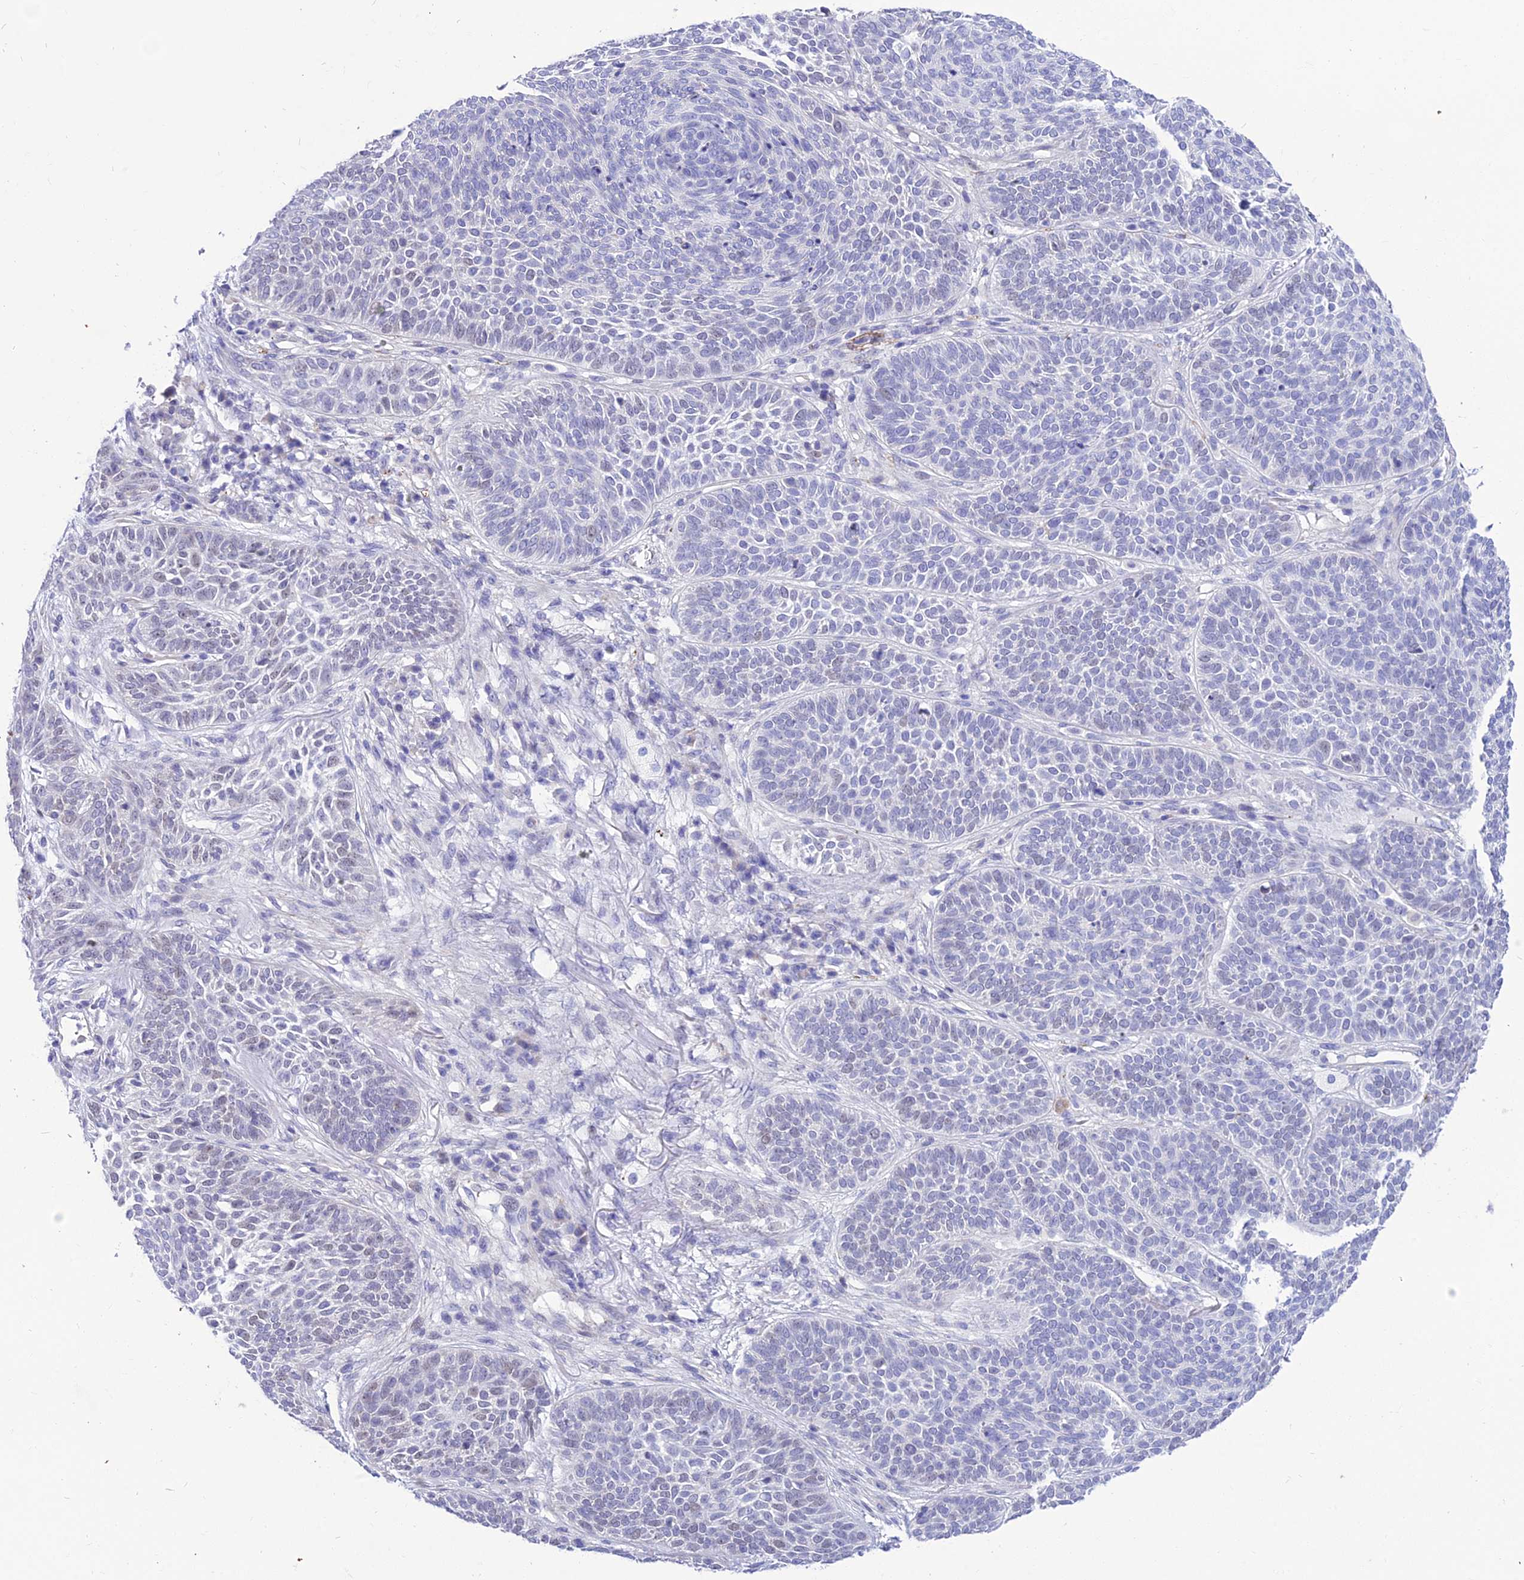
{"staining": {"intensity": "negative", "quantity": "none", "location": "none"}, "tissue": "skin cancer", "cell_type": "Tumor cells", "image_type": "cancer", "snomed": [{"axis": "morphology", "description": "Basal cell carcinoma"}, {"axis": "topography", "description": "Skin"}], "caption": "IHC of human skin basal cell carcinoma exhibits no positivity in tumor cells. Nuclei are stained in blue.", "gene": "DEFB107A", "patient": {"sex": "male", "age": 85}}